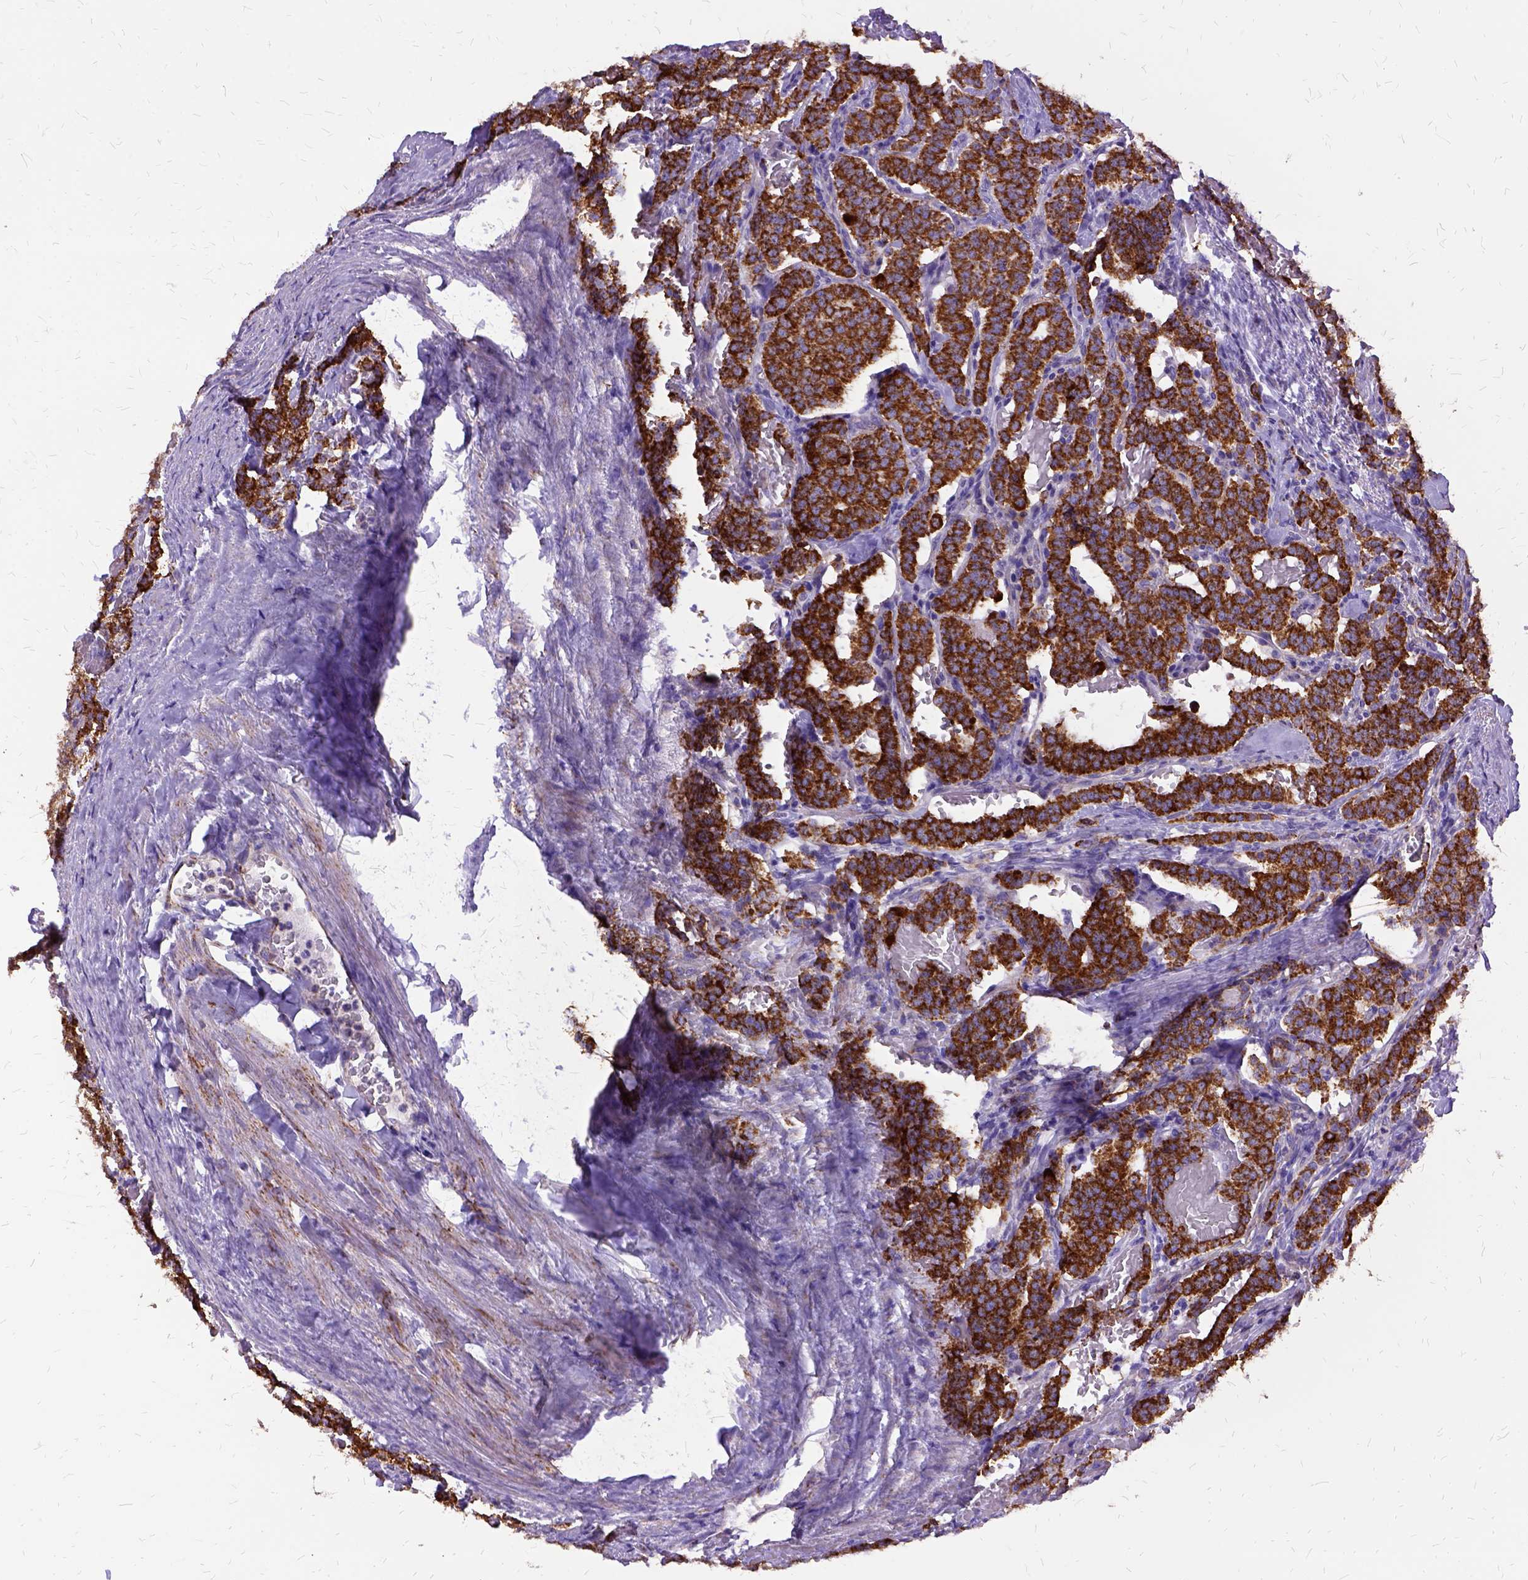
{"staining": {"intensity": "strong", "quantity": ">75%", "location": "cytoplasmic/membranous"}, "tissue": "carcinoid", "cell_type": "Tumor cells", "image_type": "cancer", "snomed": [{"axis": "morphology", "description": "Carcinoid, malignant, NOS"}, {"axis": "topography", "description": "Lung"}], "caption": "Human carcinoid stained with a brown dye reveals strong cytoplasmic/membranous positive expression in about >75% of tumor cells.", "gene": "OXCT1", "patient": {"sex": "female", "age": 46}}